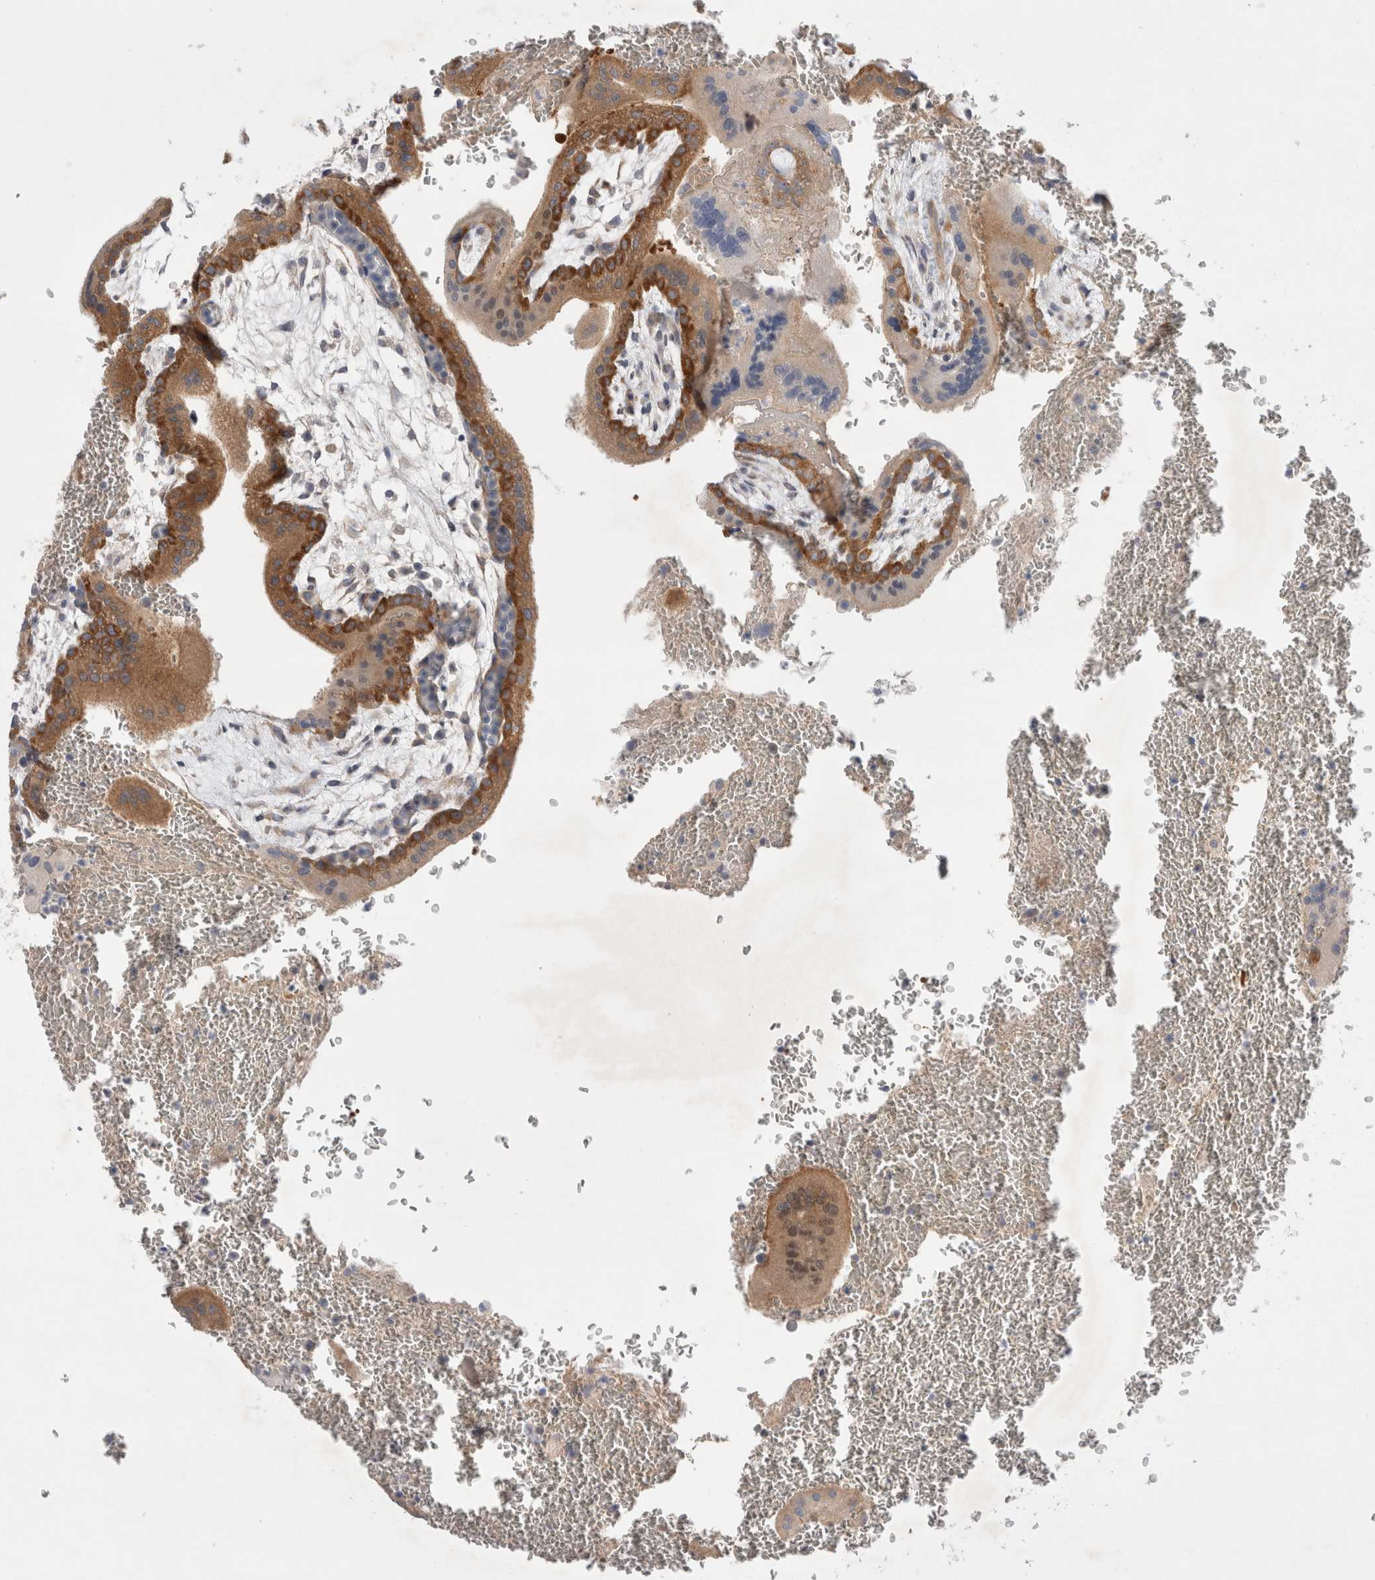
{"staining": {"intensity": "moderate", "quantity": ">75%", "location": "cytoplasmic/membranous"}, "tissue": "placenta", "cell_type": "Trophoblastic cells", "image_type": "normal", "snomed": [{"axis": "morphology", "description": "Normal tissue, NOS"}, {"axis": "topography", "description": "Placenta"}], "caption": "Immunohistochemical staining of benign human placenta exhibits moderate cytoplasmic/membranous protein staining in approximately >75% of trophoblastic cells. (Brightfield microscopy of DAB IHC at high magnification).", "gene": "WIPF2", "patient": {"sex": "female", "age": 35}}